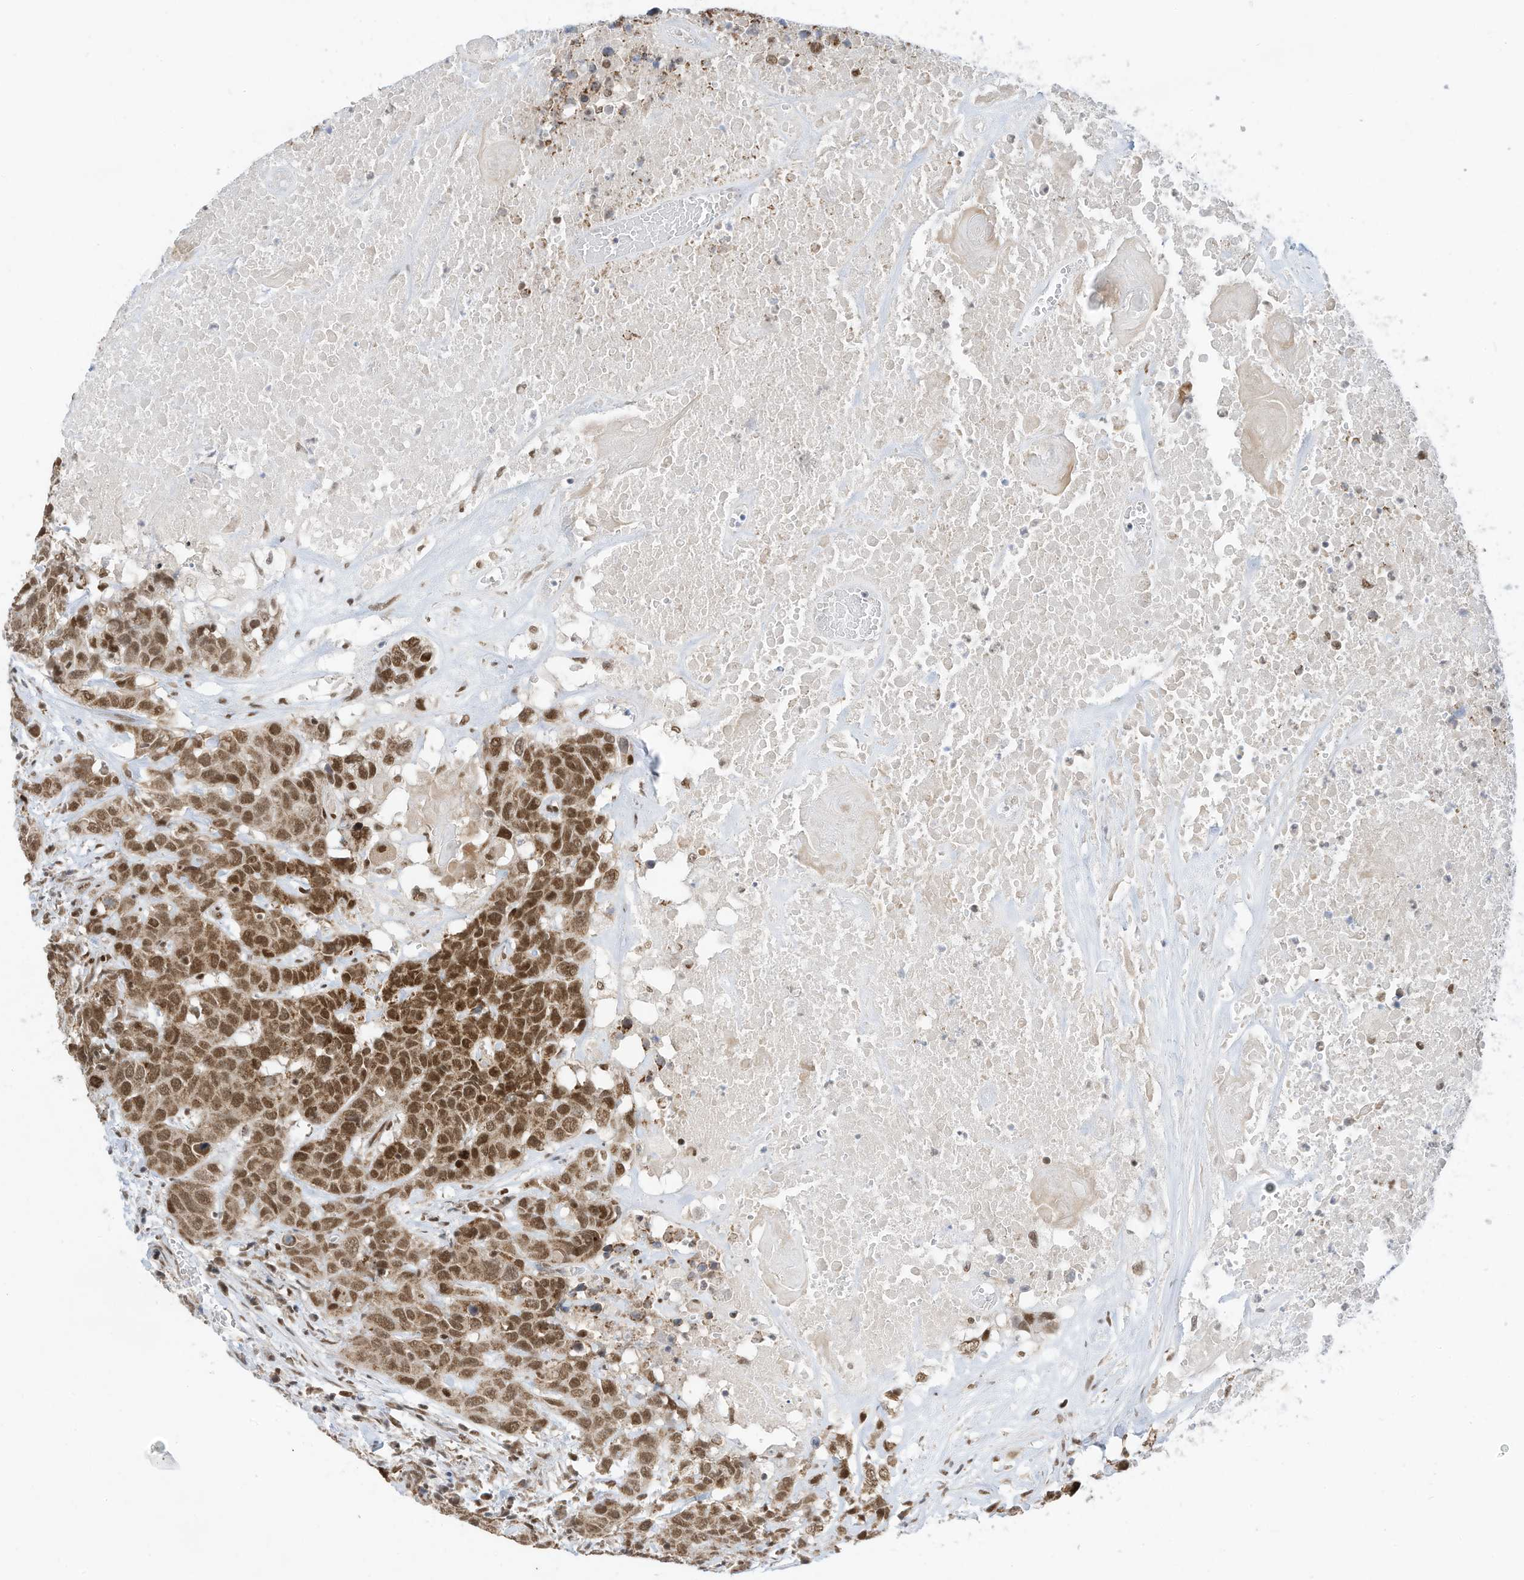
{"staining": {"intensity": "moderate", "quantity": ">75%", "location": "nuclear"}, "tissue": "head and neck cancer", "cell_type": "Tumor cells", "image_type": "cancer", "snomed": [{"axis": "morphology", "description": "Squamous cell carcinoma, NOS"}, {"axis": "topography", "description": "Head-Neck"}], "caption": "Human squamous cell carcinoma (head and neck) stained with a brown dye shows moderate nuclear positive positivity in about >75% of tumor cells.", "gene": "AURKAIP1", "patient": {"sex": "male", "age": 66}}